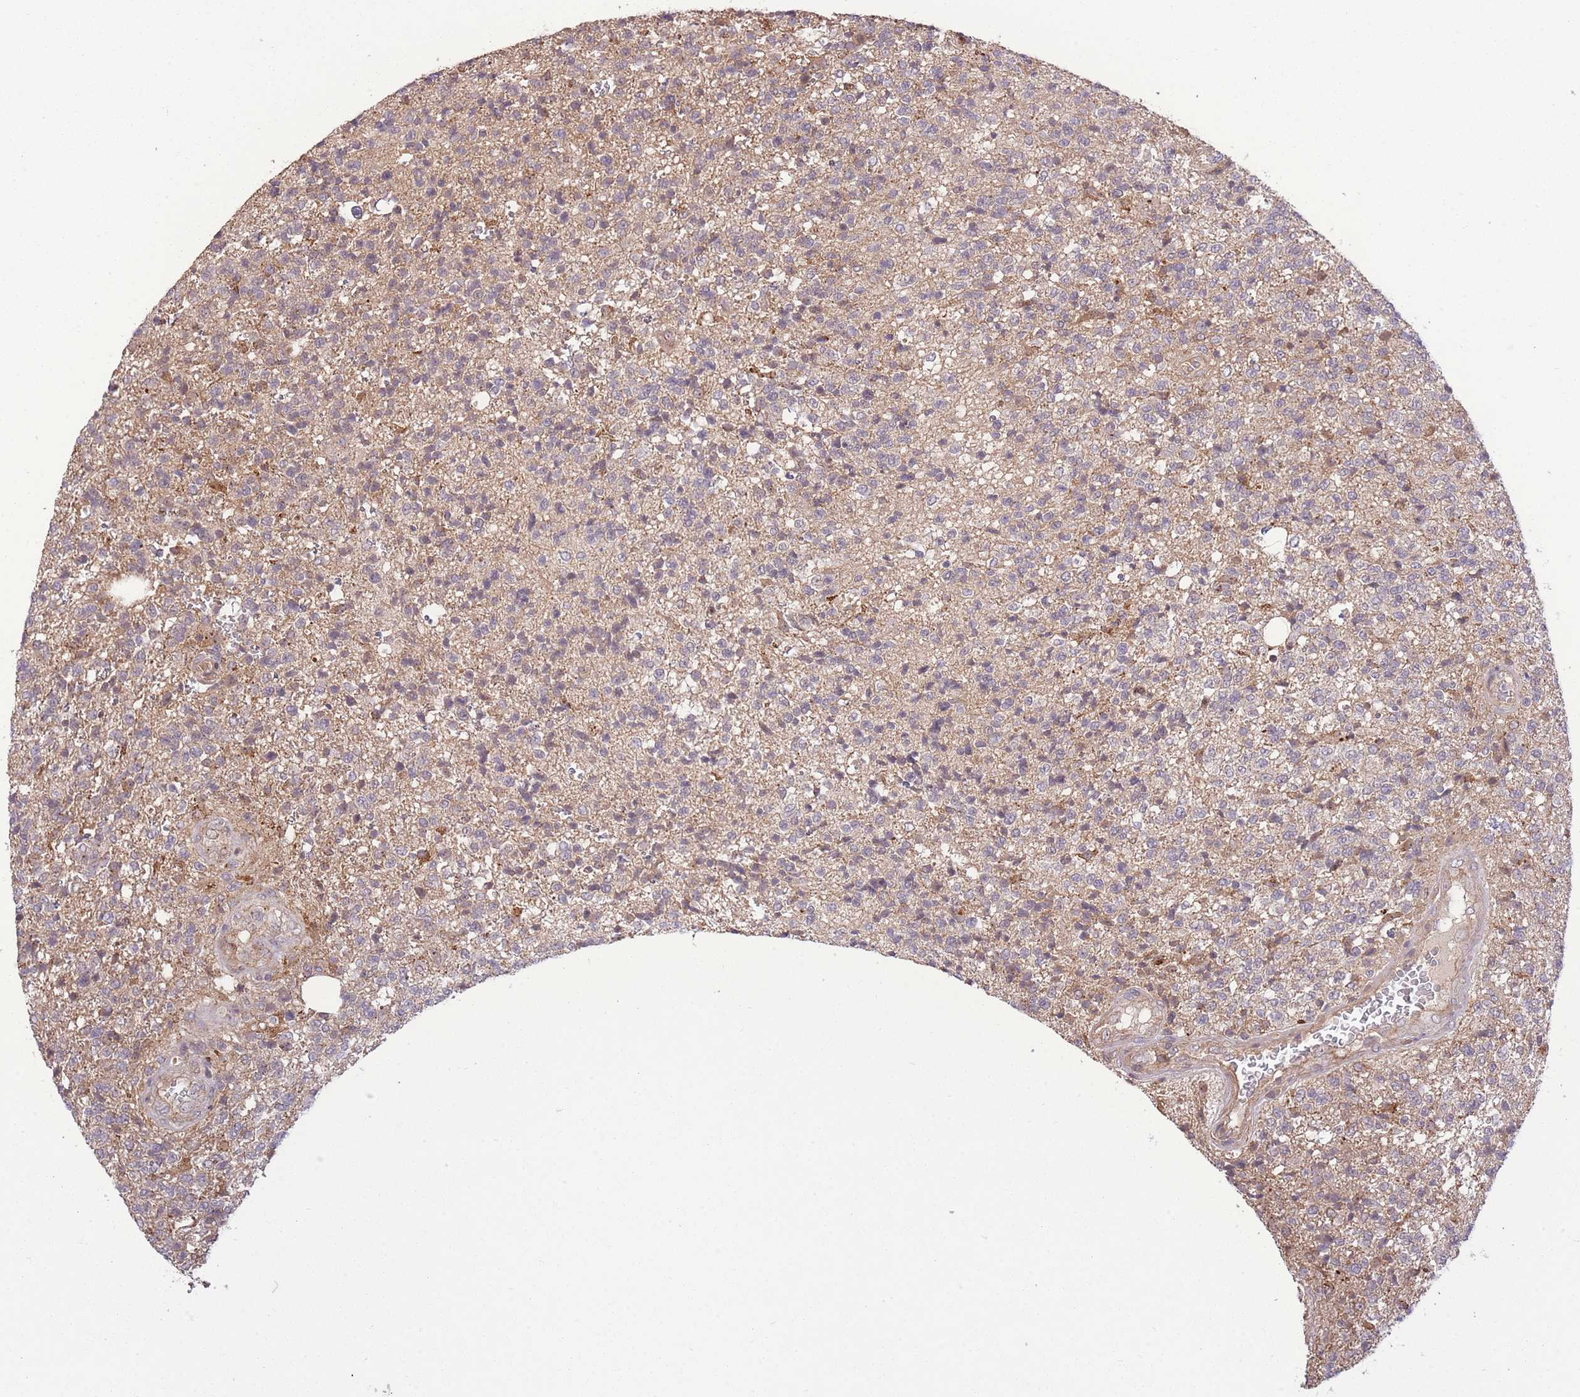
{"staining": {"intensity": "negative", "quantity": "none", "location": "none"}, "tissue": "glioma", "cell_type": "Tumor cells", "image_type": "cancer", "snomed": [{"axis": "morphology", "description": "Glioma, malignant, High grade"}, {"axis": "topography", "description": "Brain"}], "caption": "Malignant high-grade glioma was stained to show a protein in brown. There is no significant positivity in tumor cells.", "gene": "POLR3F", "patient": {"sex": "male", "age": 56}}